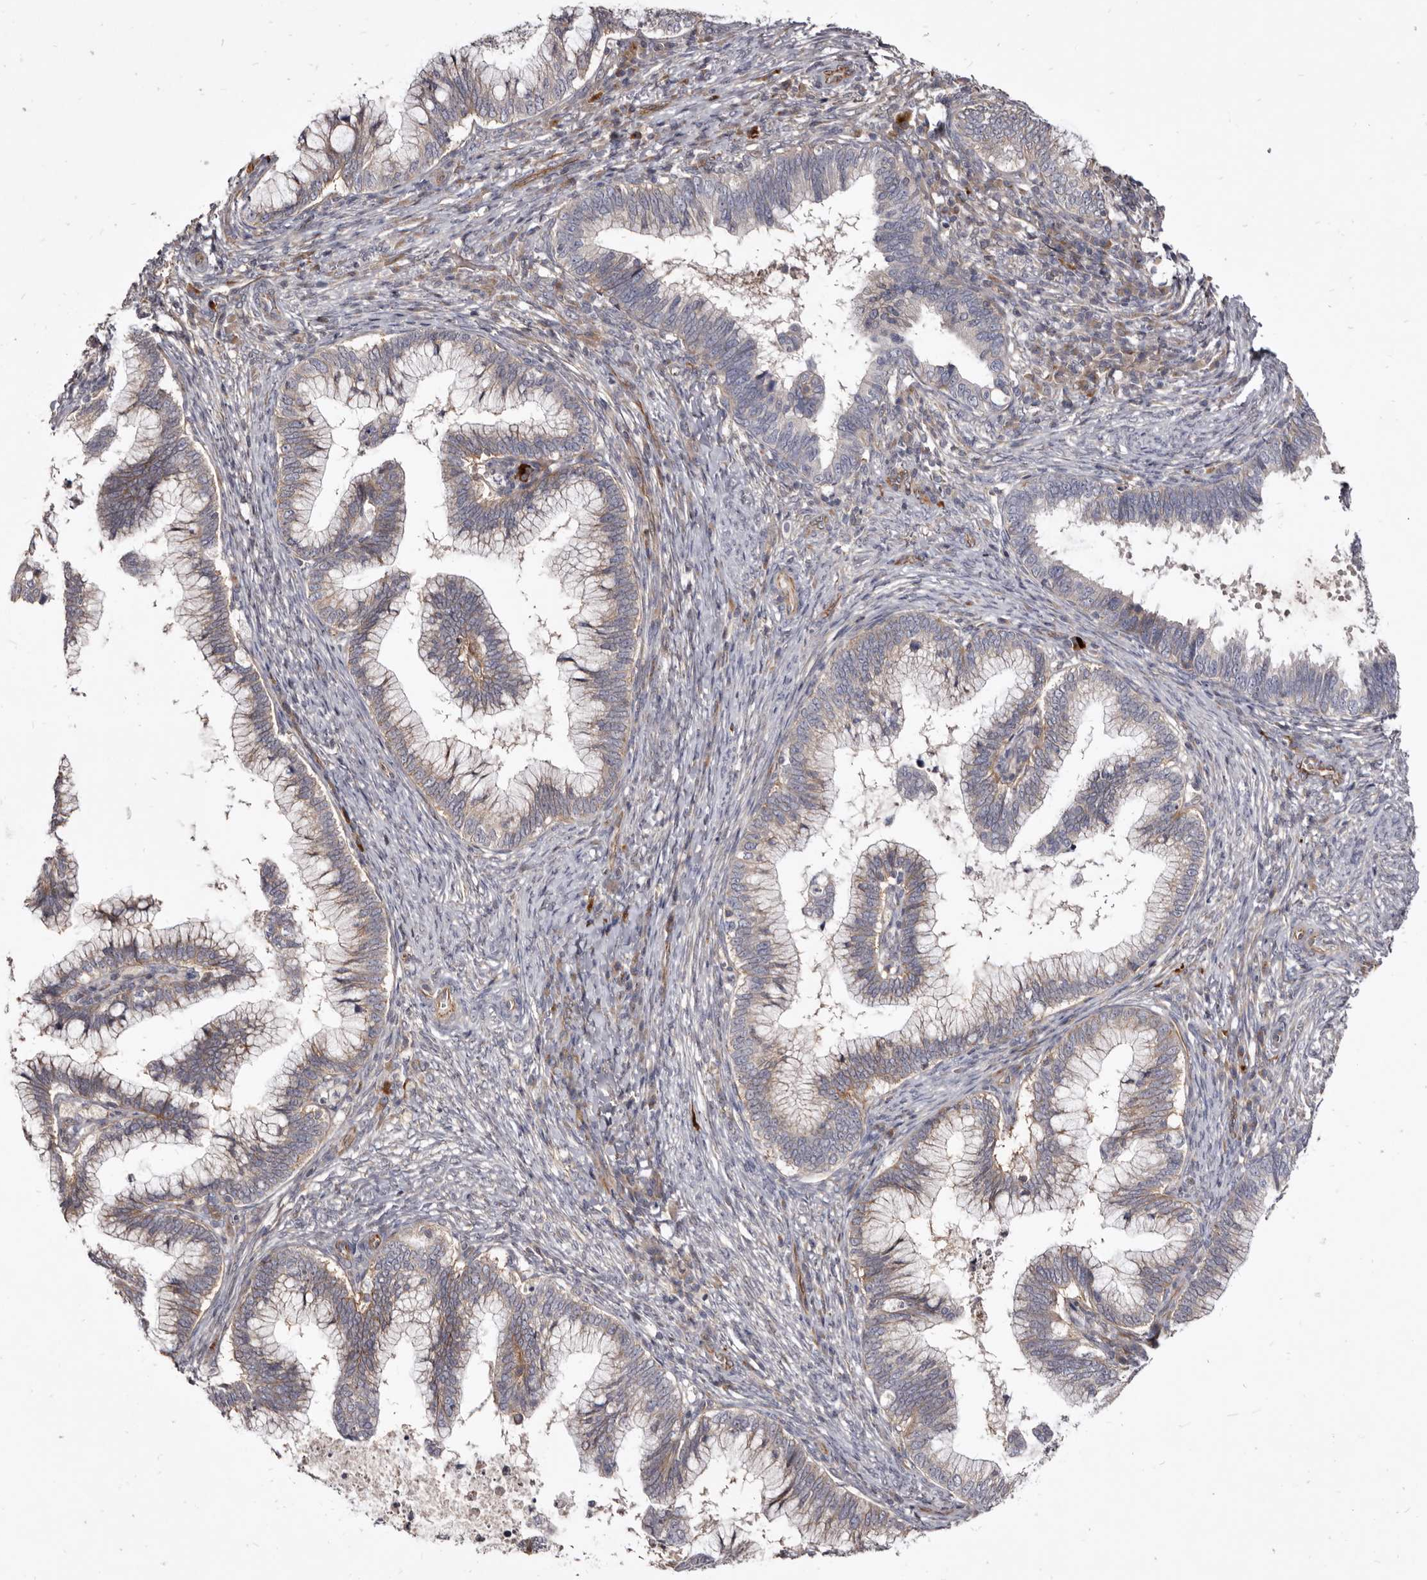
{"staining": {"intensity": "weak", "quantity": "25%-75%", "location": "cytoplasmic/membranous"}, "tissue": "cervical cancer", "cell_type": "Tumor cells", "image_type": "cancer", "snomed": [{"axis": "morphology", "description": "Adenocarcinoma, NOS"}, {"axis": "topography", "description": "Cervix"}], "caption": "Cervical cancer stained for a protein reveals weak cytoplasmic/membranous positivity in tumor cells.", "gene": "FAS", "patient": {"sex": "female", "age": 36}}